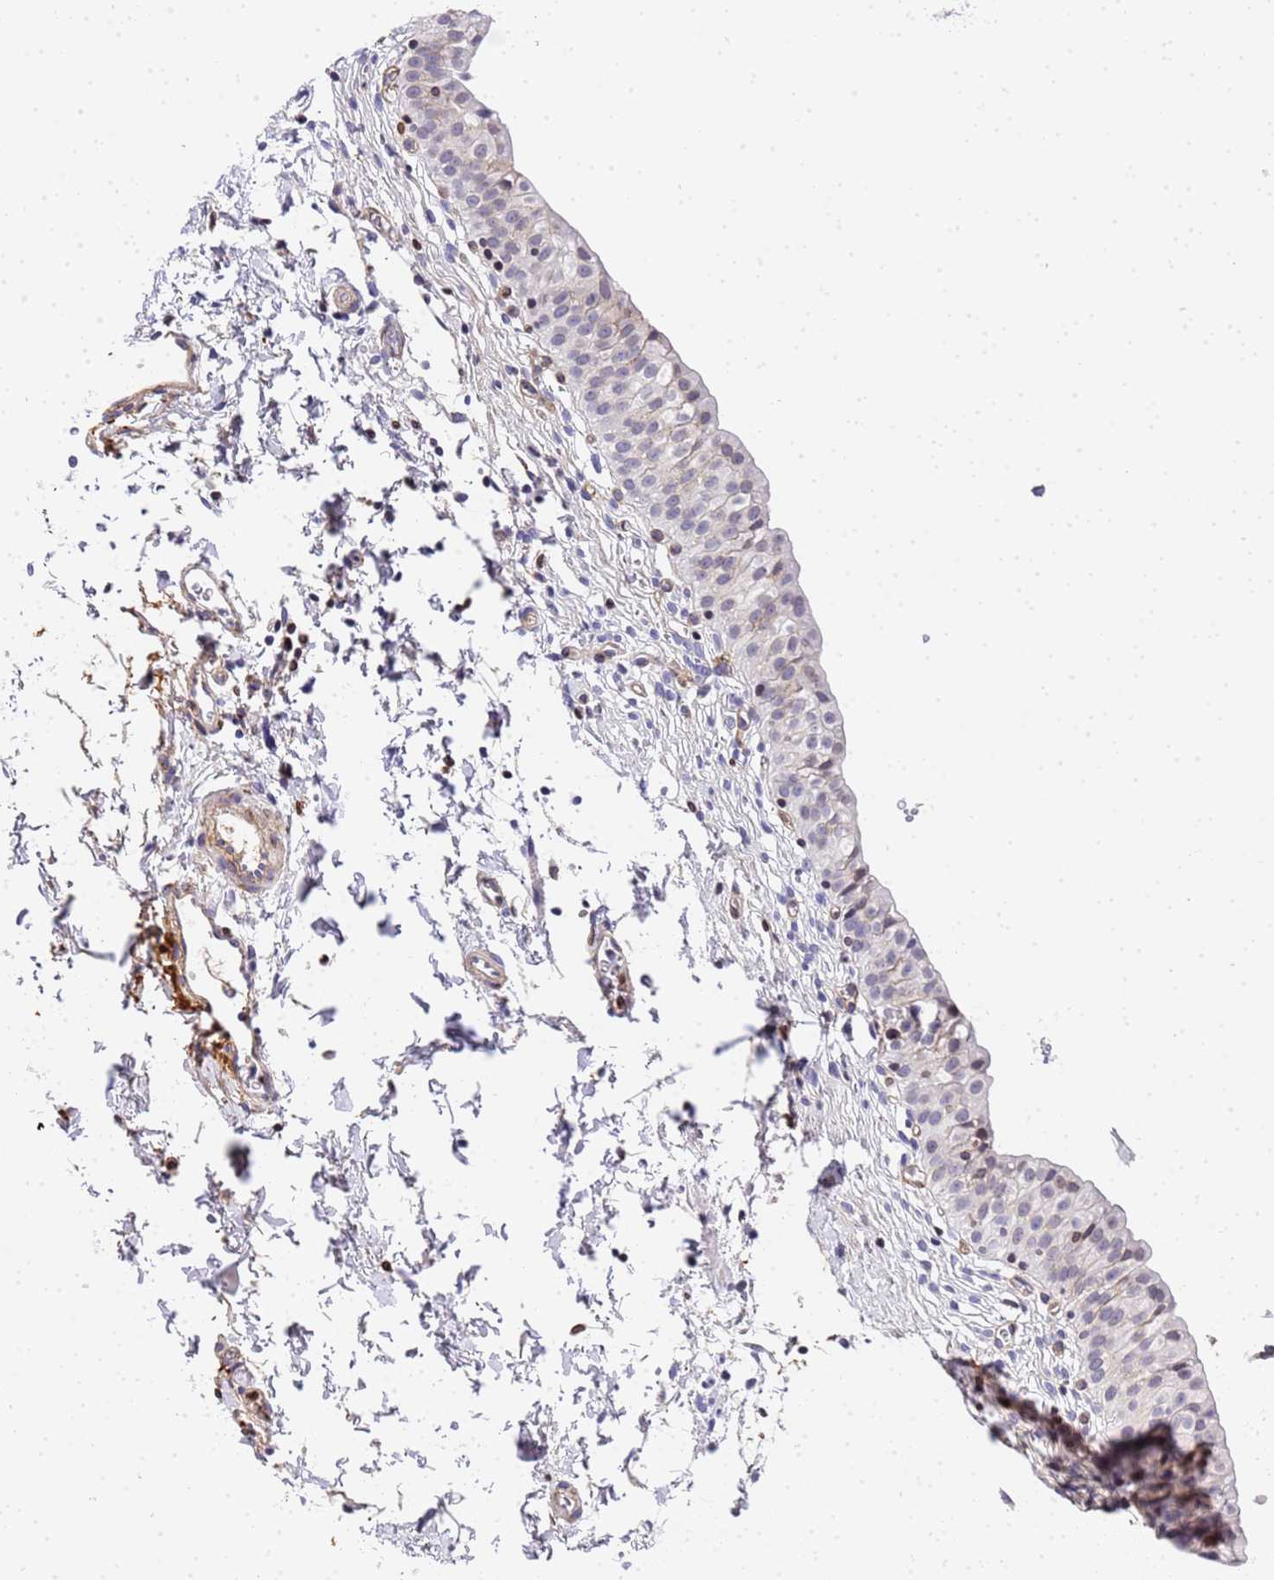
{"staining": {"intensity": "negative", "quantity": "none", "location": "none"}, "tissue": "urinary bladder", "cell_type": "Urothelial cells", "image_type": "normal", "snomed": [{"axis": "morphology", "description": "Normal tissue, NOS"}, {"axis": "topography", "description": "Urinary bladder"}, {"axis": "topography", "description": "Peripheral nerve tissue"}], "caption": "Urothelial cells are negative for brown protein staining in unremarkable urinary bladder. (Stains: DAB immunohistochemistry with hematoxylin counter stain, Microscopy: brightfield microscopy at high magnification).", "gene": "IGFBP7", "patient": {"sex": "male", "age": 55}}